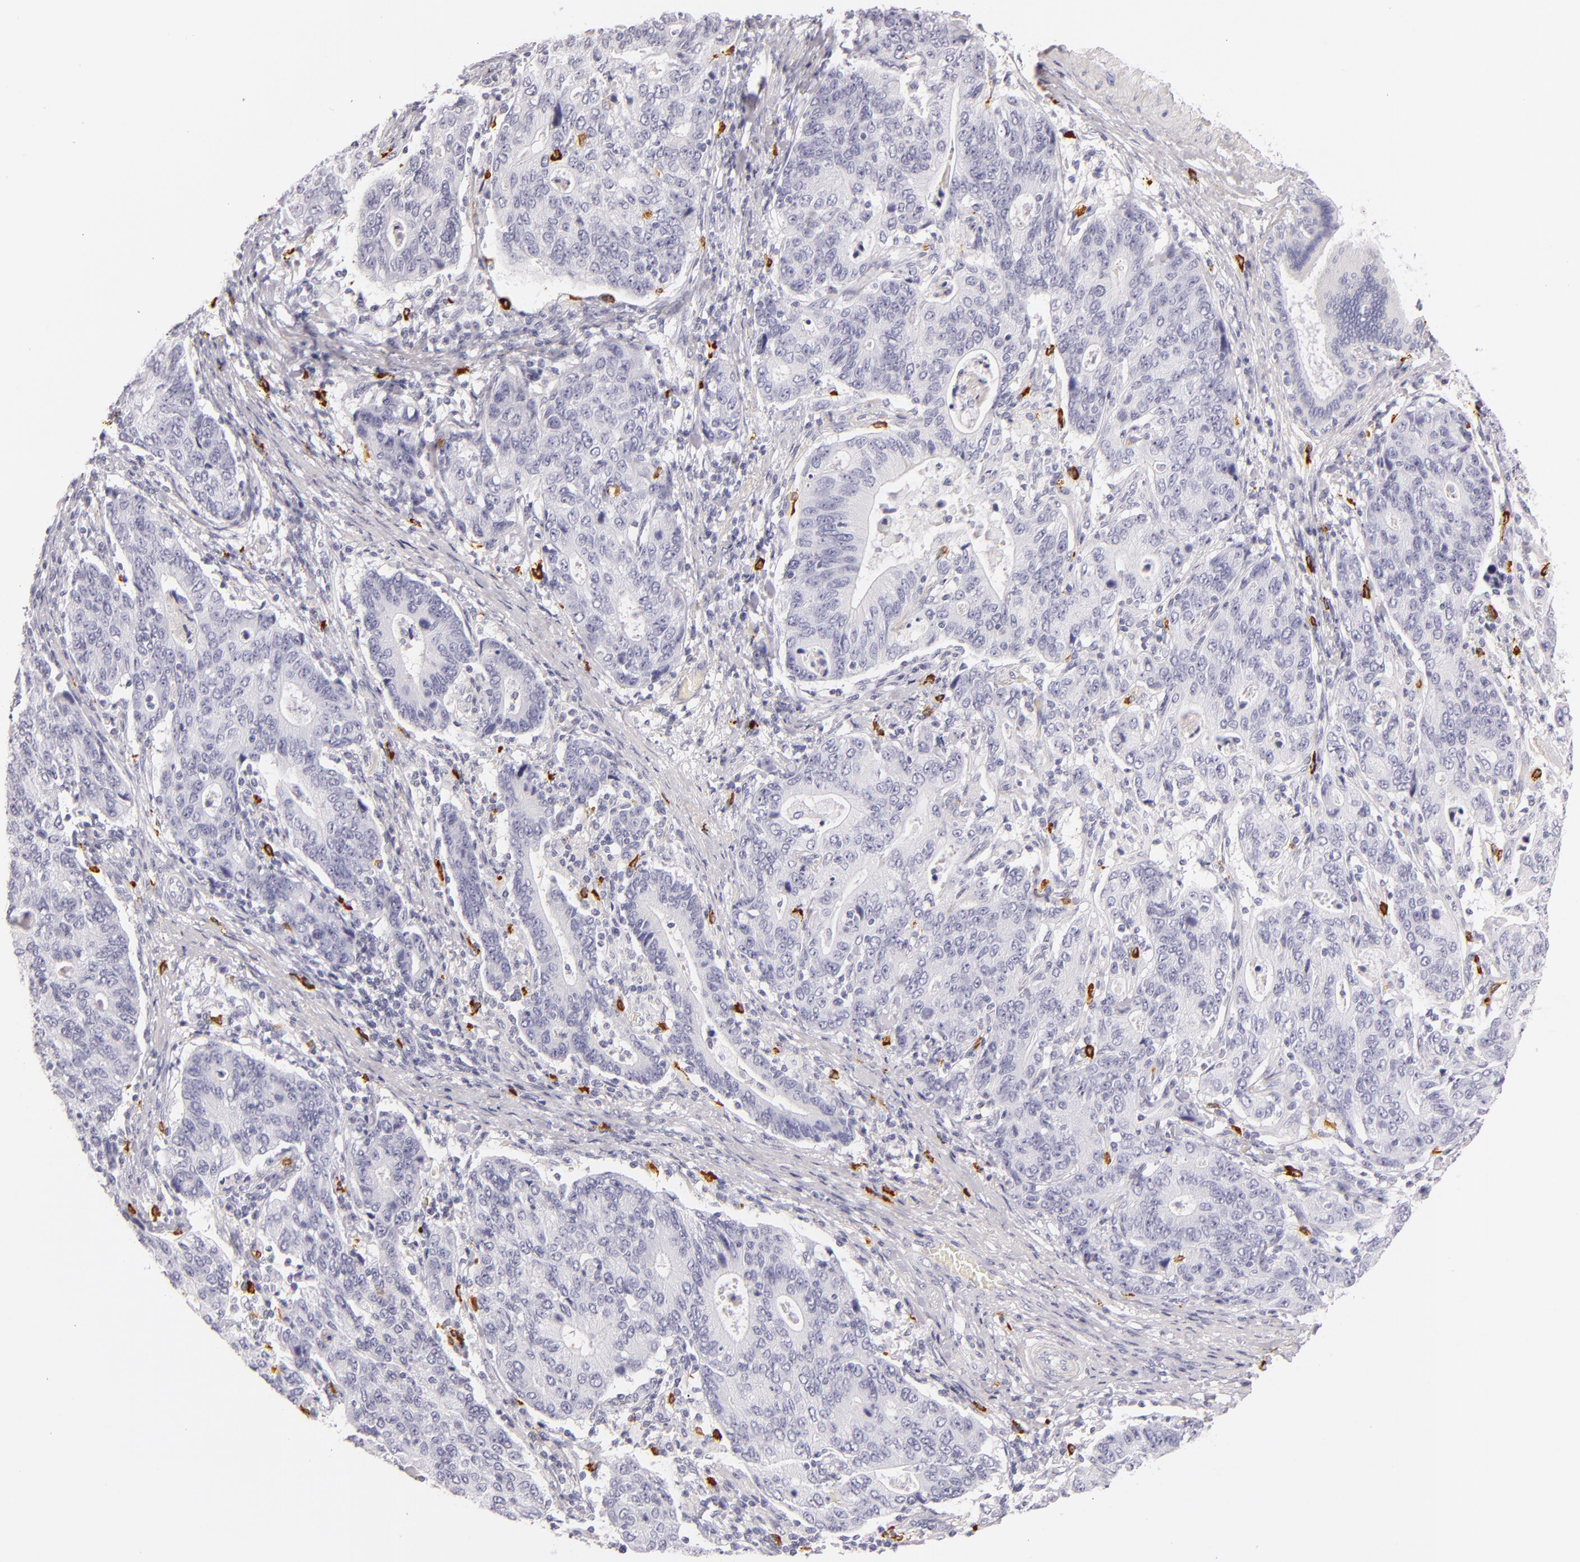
{"staining": {"intensity": "negative", "quantity": "none", "location": "none"}, "tissue": "stomach cancer", "cell_type": "Tumor cells", "image_type": "cancer", "snomed": [{"axis": "morphology", "description": "Adenocarcinoma, NOS"}, {"axis": "topography", "description": "Esophagus"}, {"axis": "topography", "description": "Stomach"}], "caption": "Immunohistochemical staining of human stomach adenocarcinoma shows no significant expression in tumor cells.", "gene": "TPSD1", "patient": {"sex": "male", "age": 74}}